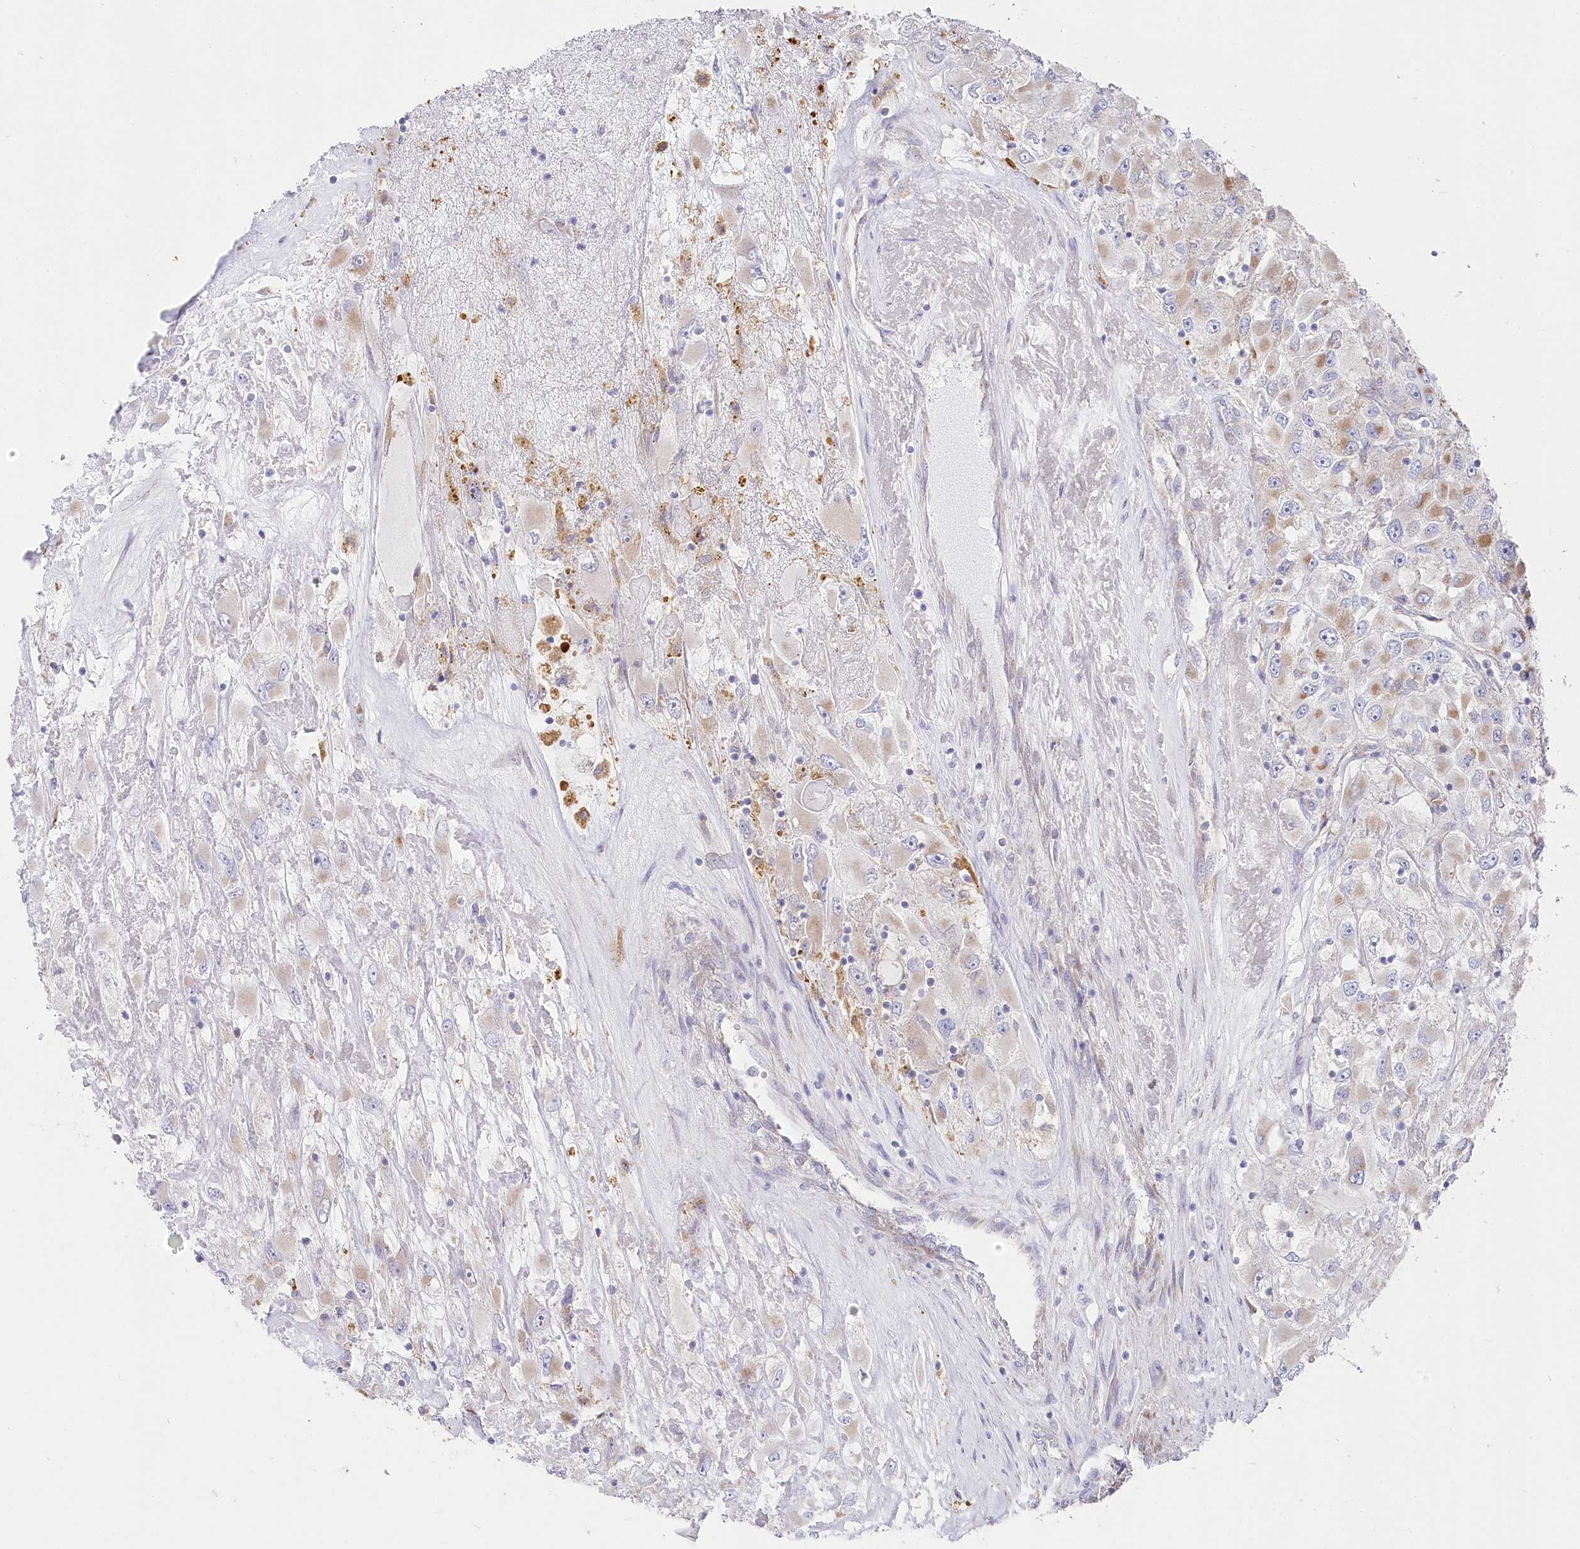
{"staining": {"intensity": "weak", "quantity": "<25%", "location": "cytoplasmic/membranous"}, "tissue": "renal cancer", "cell_type": "Tumor cells", "image_type": "cancer", "snomed": [{"axis": "morphology", "description": "Adenocarcinoma, NOS"}, {"axis": "topography", "description": "Kidney"}], "caption": "Tumor cells are negative for brown protein staining in adenocarcinoma (renal).", "gene": "POGLUT1", "patient": {"sex": "female", "age": 52}}